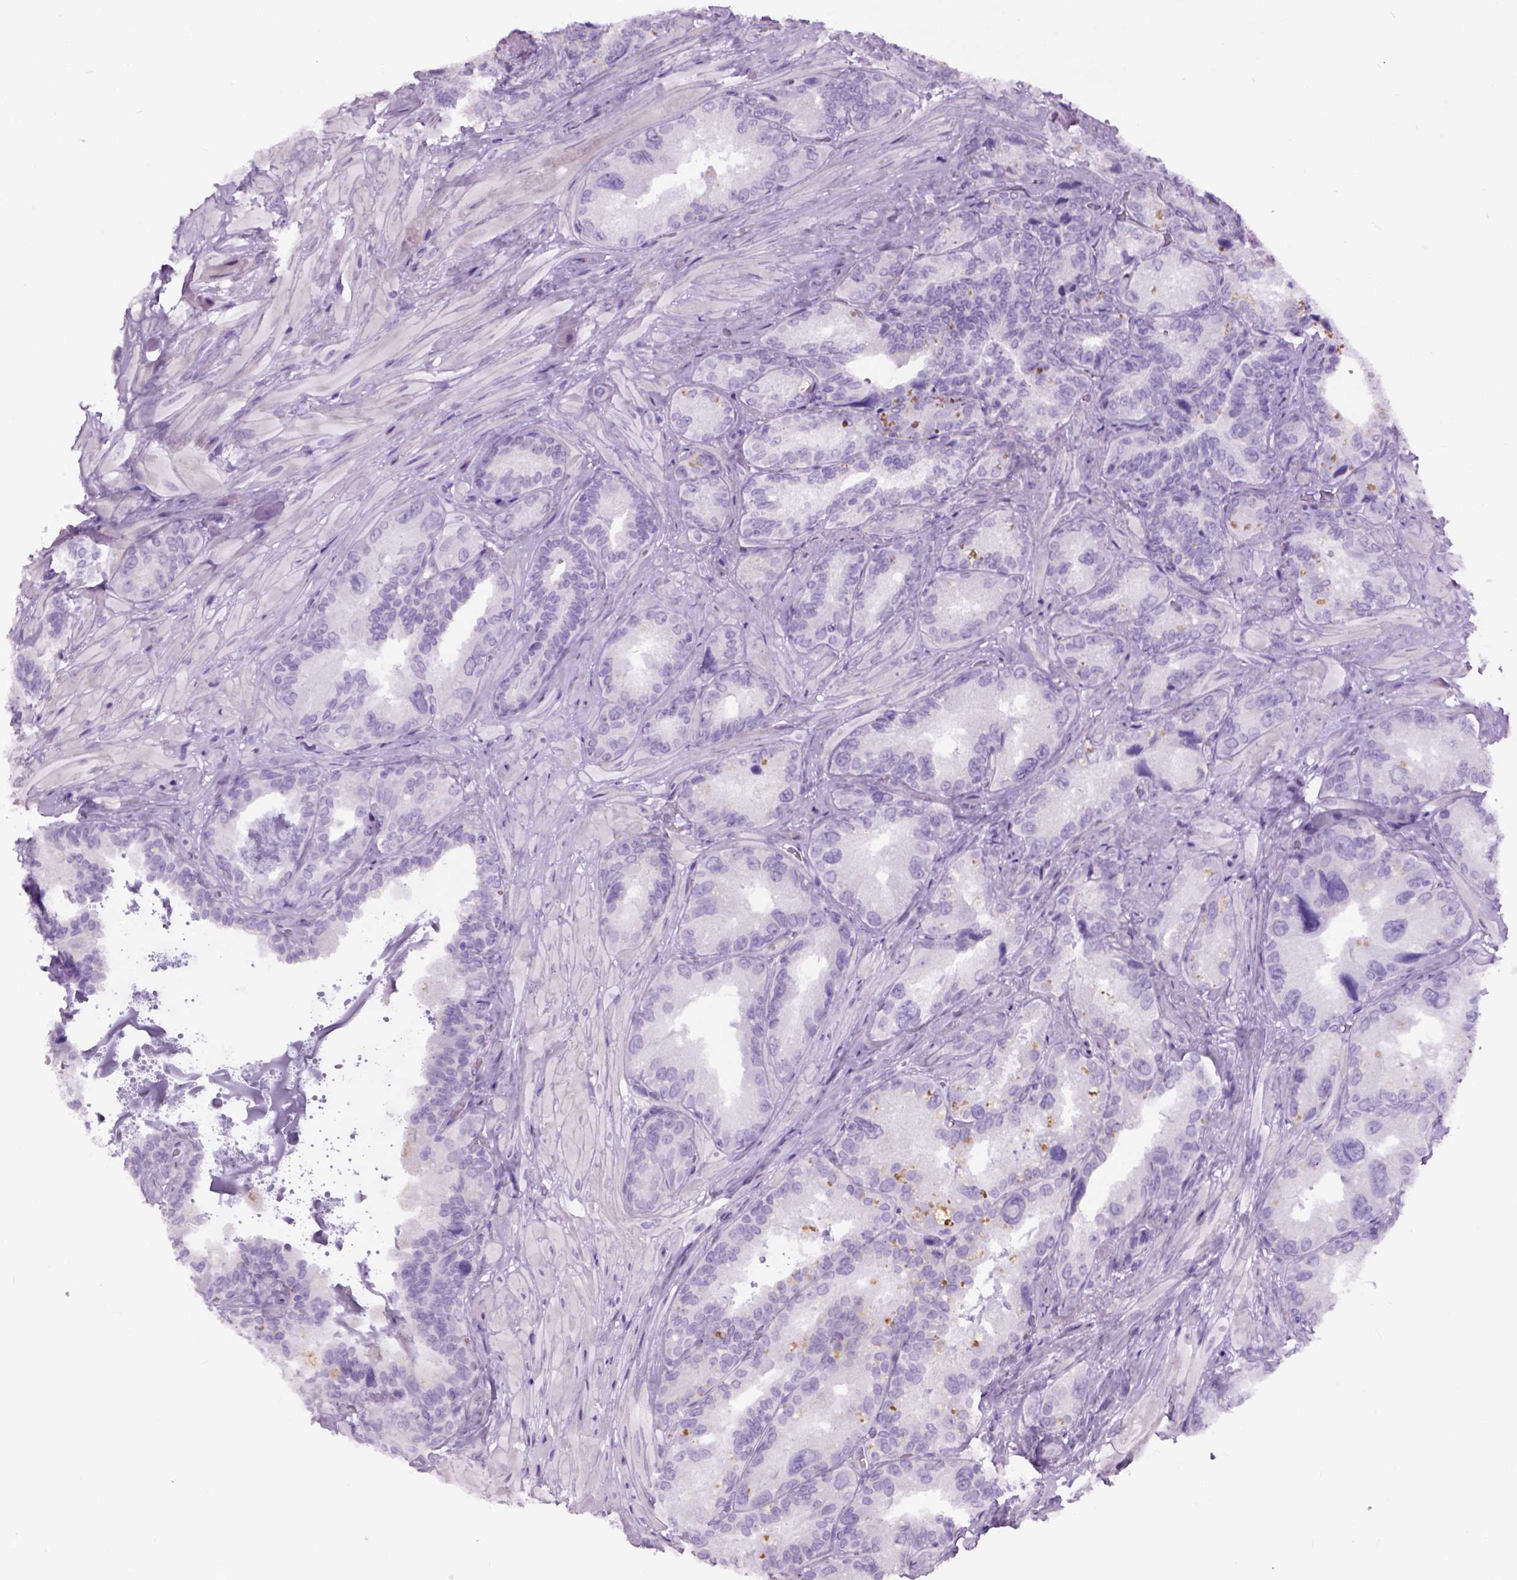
{"staining": {"intensity": "negative", "quantity": "none", "location": "none"}, "tissue": "seminal vesicle", "cell_type": "Glandular cells", "image_type": "normal", "snomed": [{"axis": "morphology", "description": "Normal tissue, NOS"}, {"axis": "topography", "description": "Seminal veicle"}], "caption": "DAB (3,3'-diaminobenzidine) immunohistochemical staining of normal seminal vesicle shows no significant positivity in glandular cells. (DAB (3,3'-diaminobenzidine) IHC, high magnification).", "gene": "AXDND1", "patient": {"sex": "male", "age": 69}}